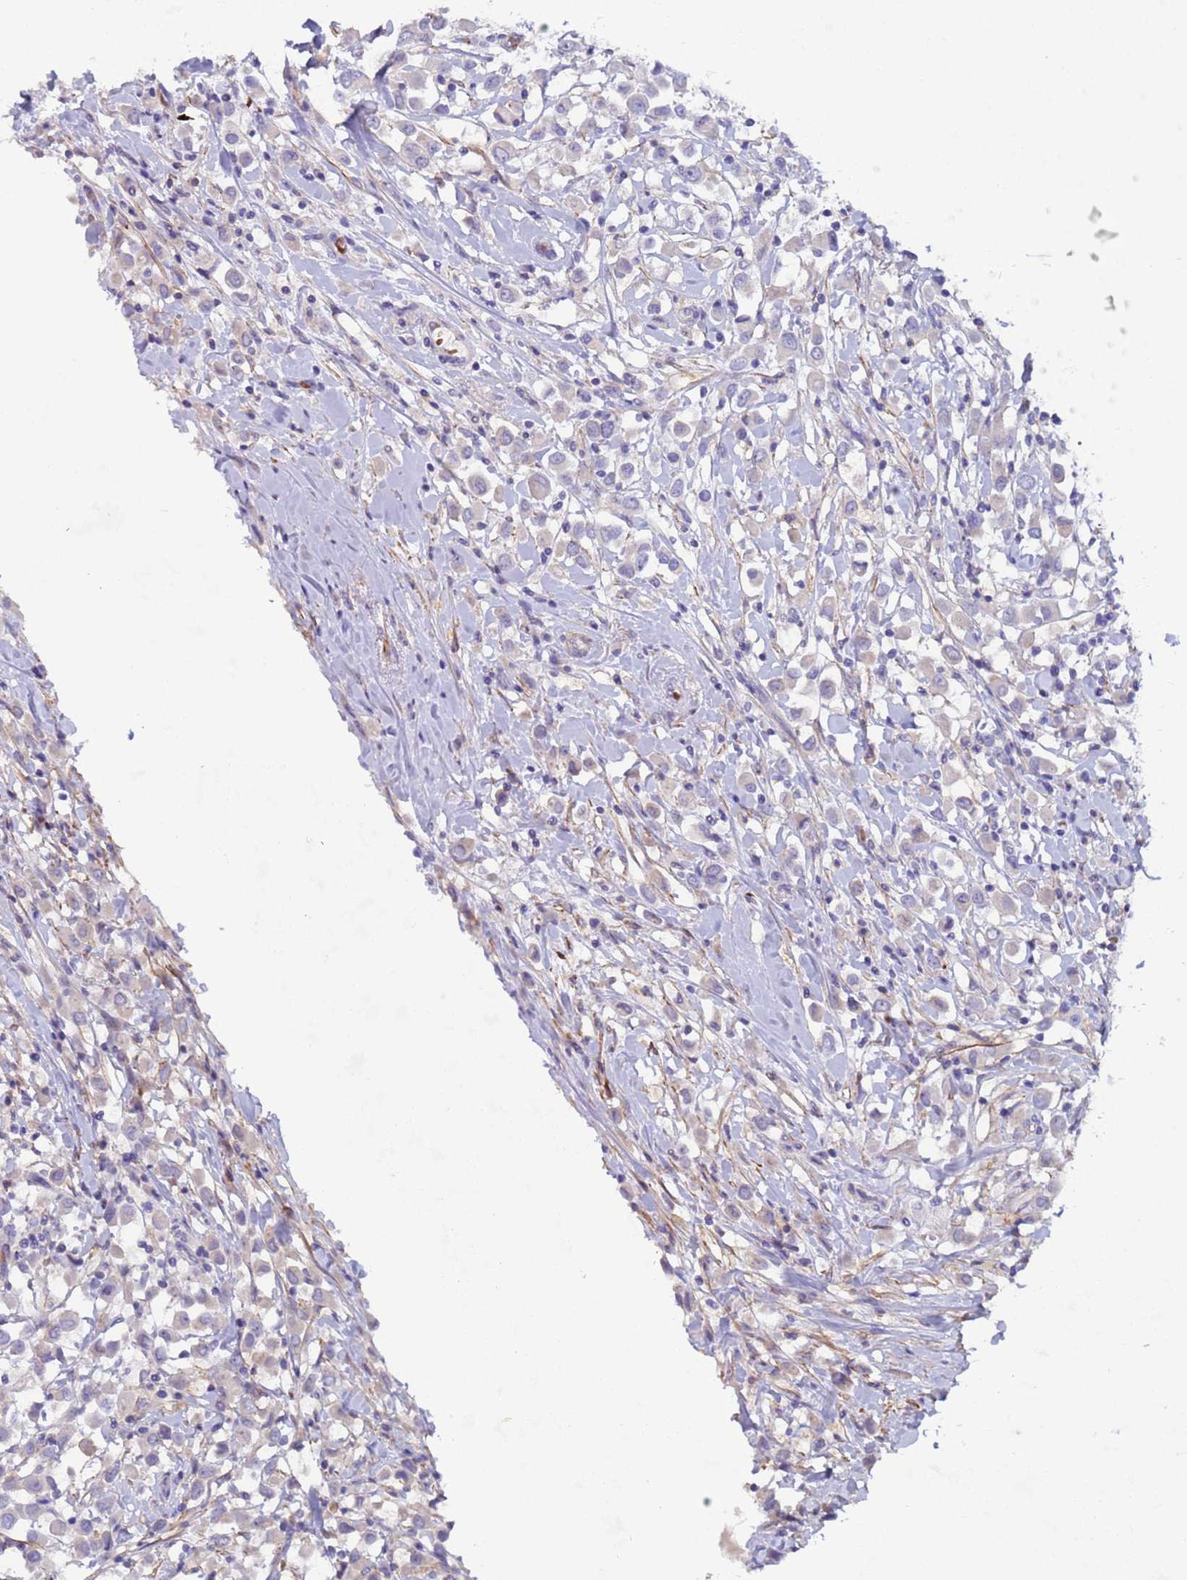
{"staining": {"intensity": "negative", "quantity": "none", "location": "none"}, "tissue": "breast cancer", "cell_type": "Tumor cells", "image_type": "cancer", "snomed": [{"axis": "morphology", "description": "Duct carcinoma"}, {"axis": "topography", "description": "Breast"}], "caption": "This is a micrograph of IHC staining of intraductal carcinoma (breast), which shows no staining in tumor cells.", "gene": "KBTBD3", "patient": {"sex": "female", "age": 61}}